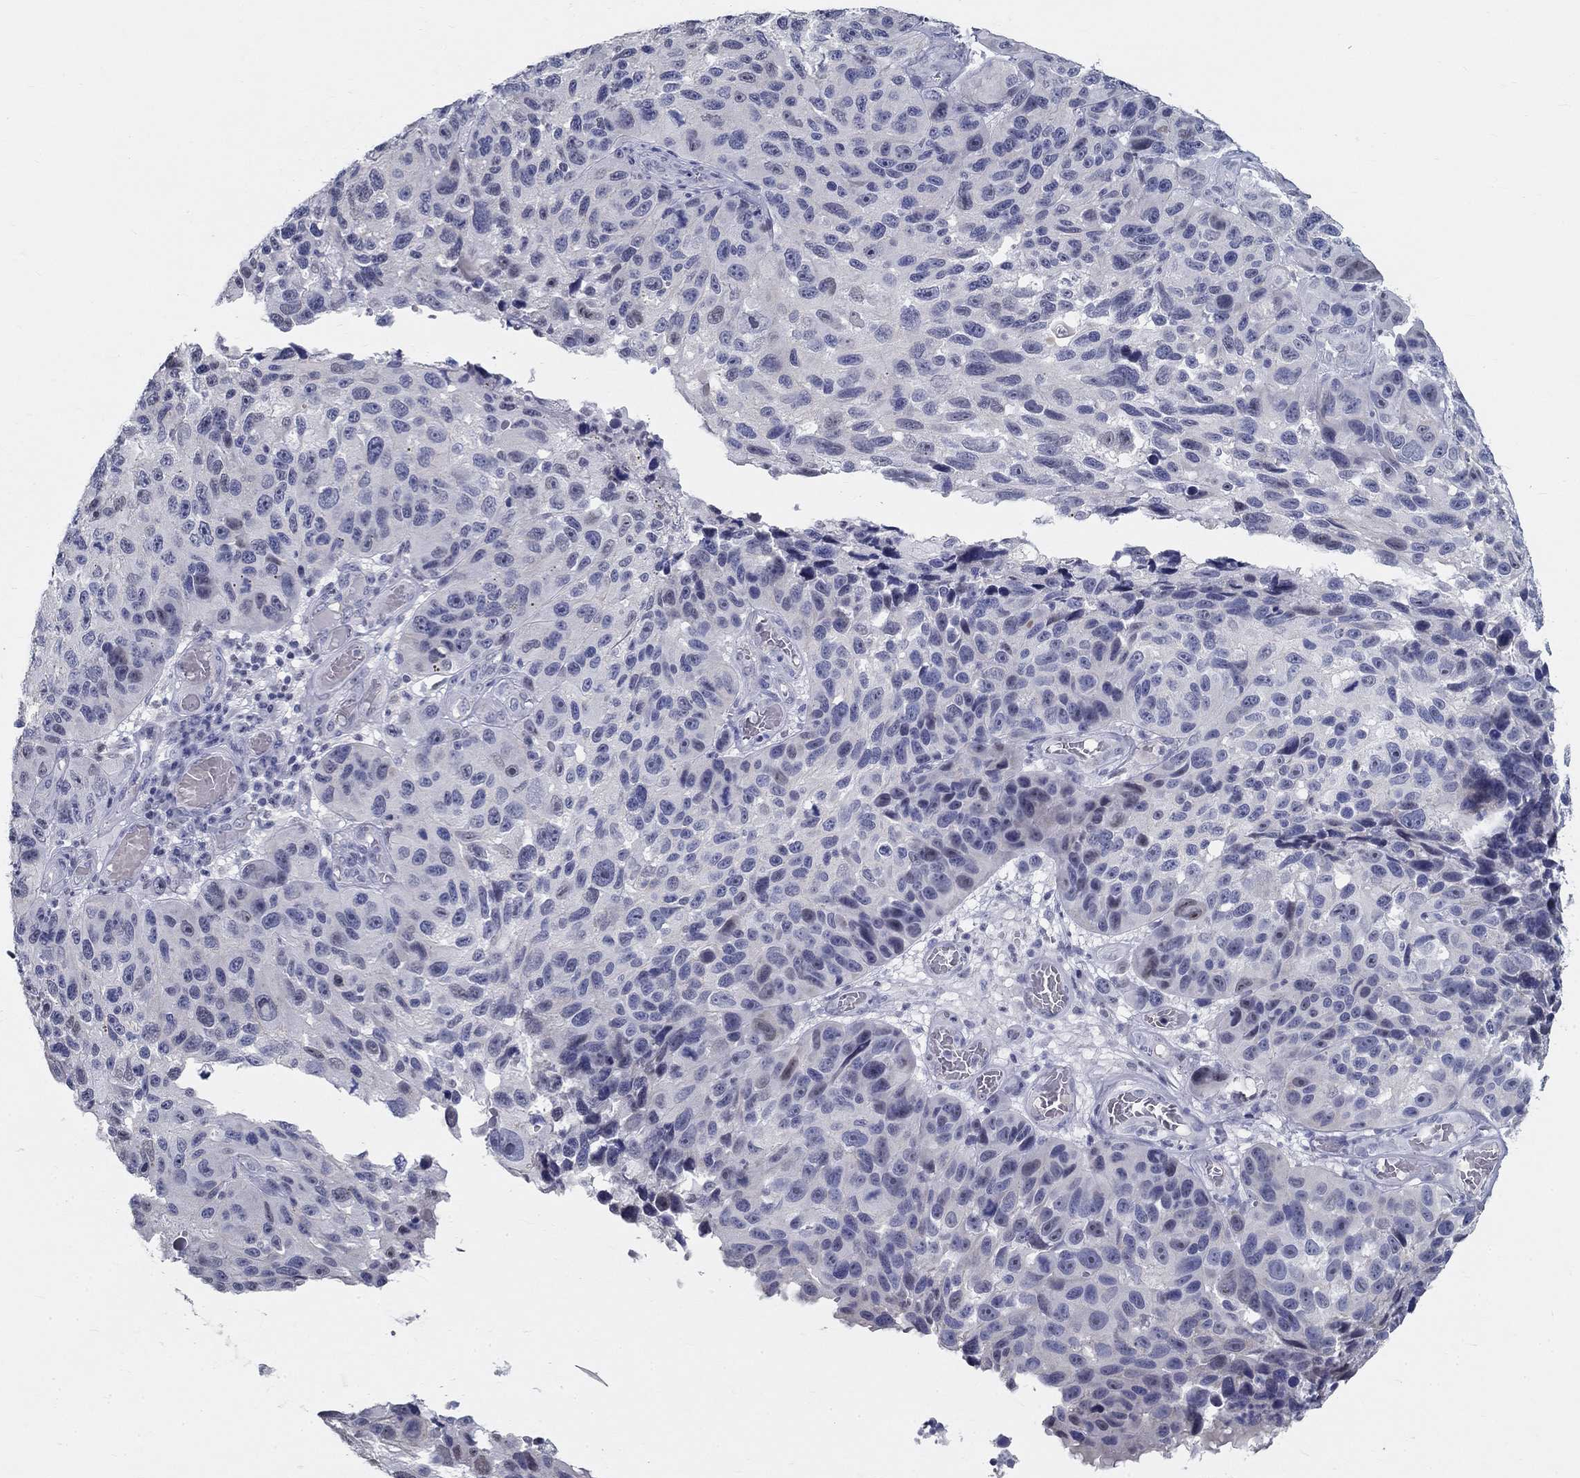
{"staining": {"intensity": "negative", "quantity": "none", "location": "none"}, "tissue": "melanoma", "cell_type": "Tumor cells", "image_type": "cancer", "snomed": [{"axis": "morphology", "description": "Malignant melanoma, NOS"}, {"axis": "topography", "description": "Skin"}], "caption": "Human malignant melanoma stained for a protein using IHC reveals no expression in tumor cells.", "gene": "GUCA1A", "patient": {"sex": "male", "age": 53}}